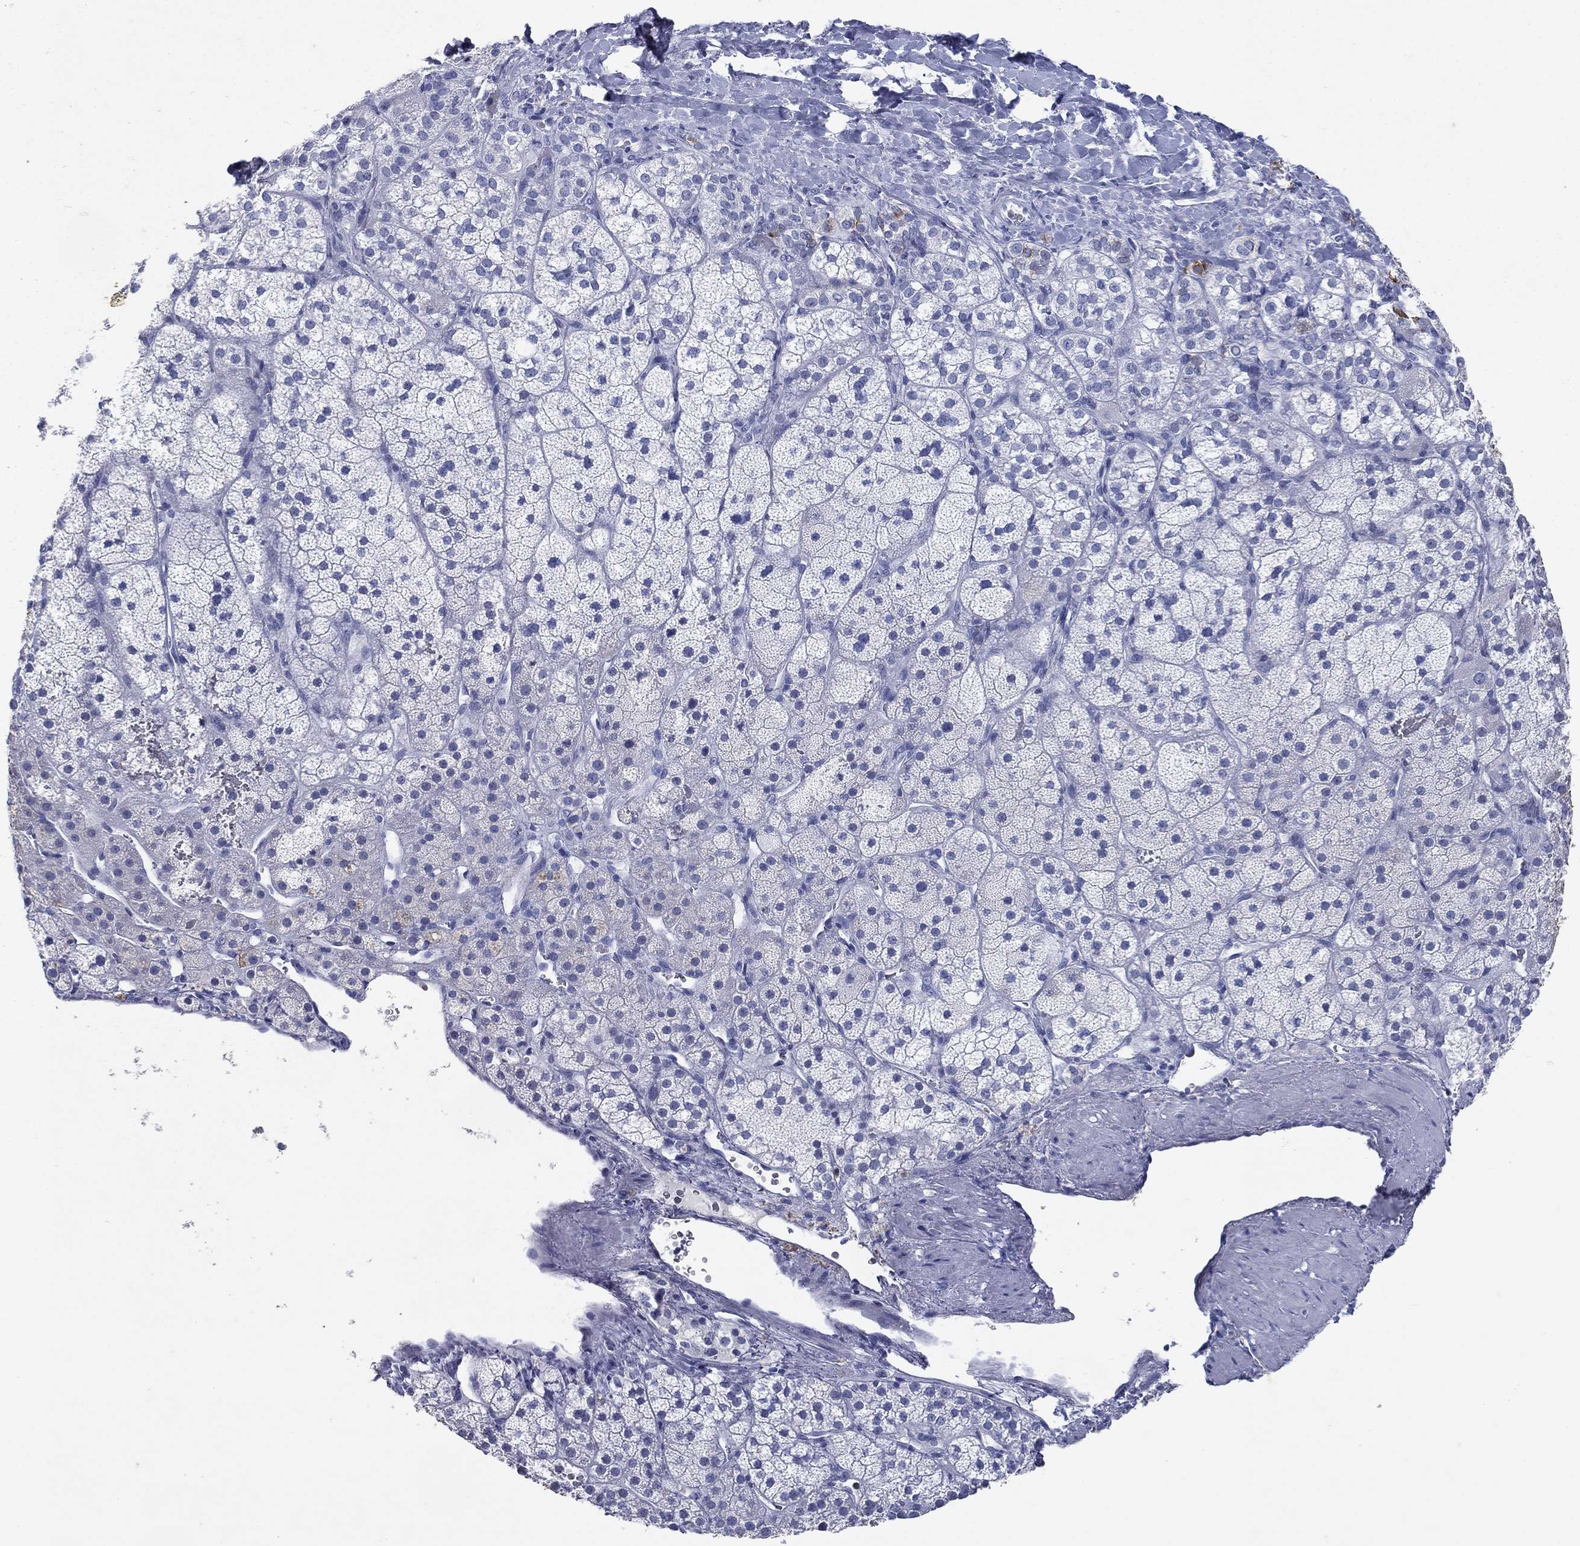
{"staining": {"intensity": "moderate", "quantity": "<25%", "location": "cytoplasmic/membranous"}, "tissue": "adrenal gland", "cell_type": "Glandular cells", "image_type": "normal", "snomed": [{"axis": "morphology", "description": "Normal tissue, NOS"}, {"axis": "topography", "description": "Adrenal gland"}], "caption": "Adrenal gland stained for a protein reveals moderate cytoplasmic/membranous positivity in glandular cells. (brown staining indicates protein expression, while blue staining denotes nuclei).", "gene": "KRT7", "patient": {"sex": "male", "age": 57}}